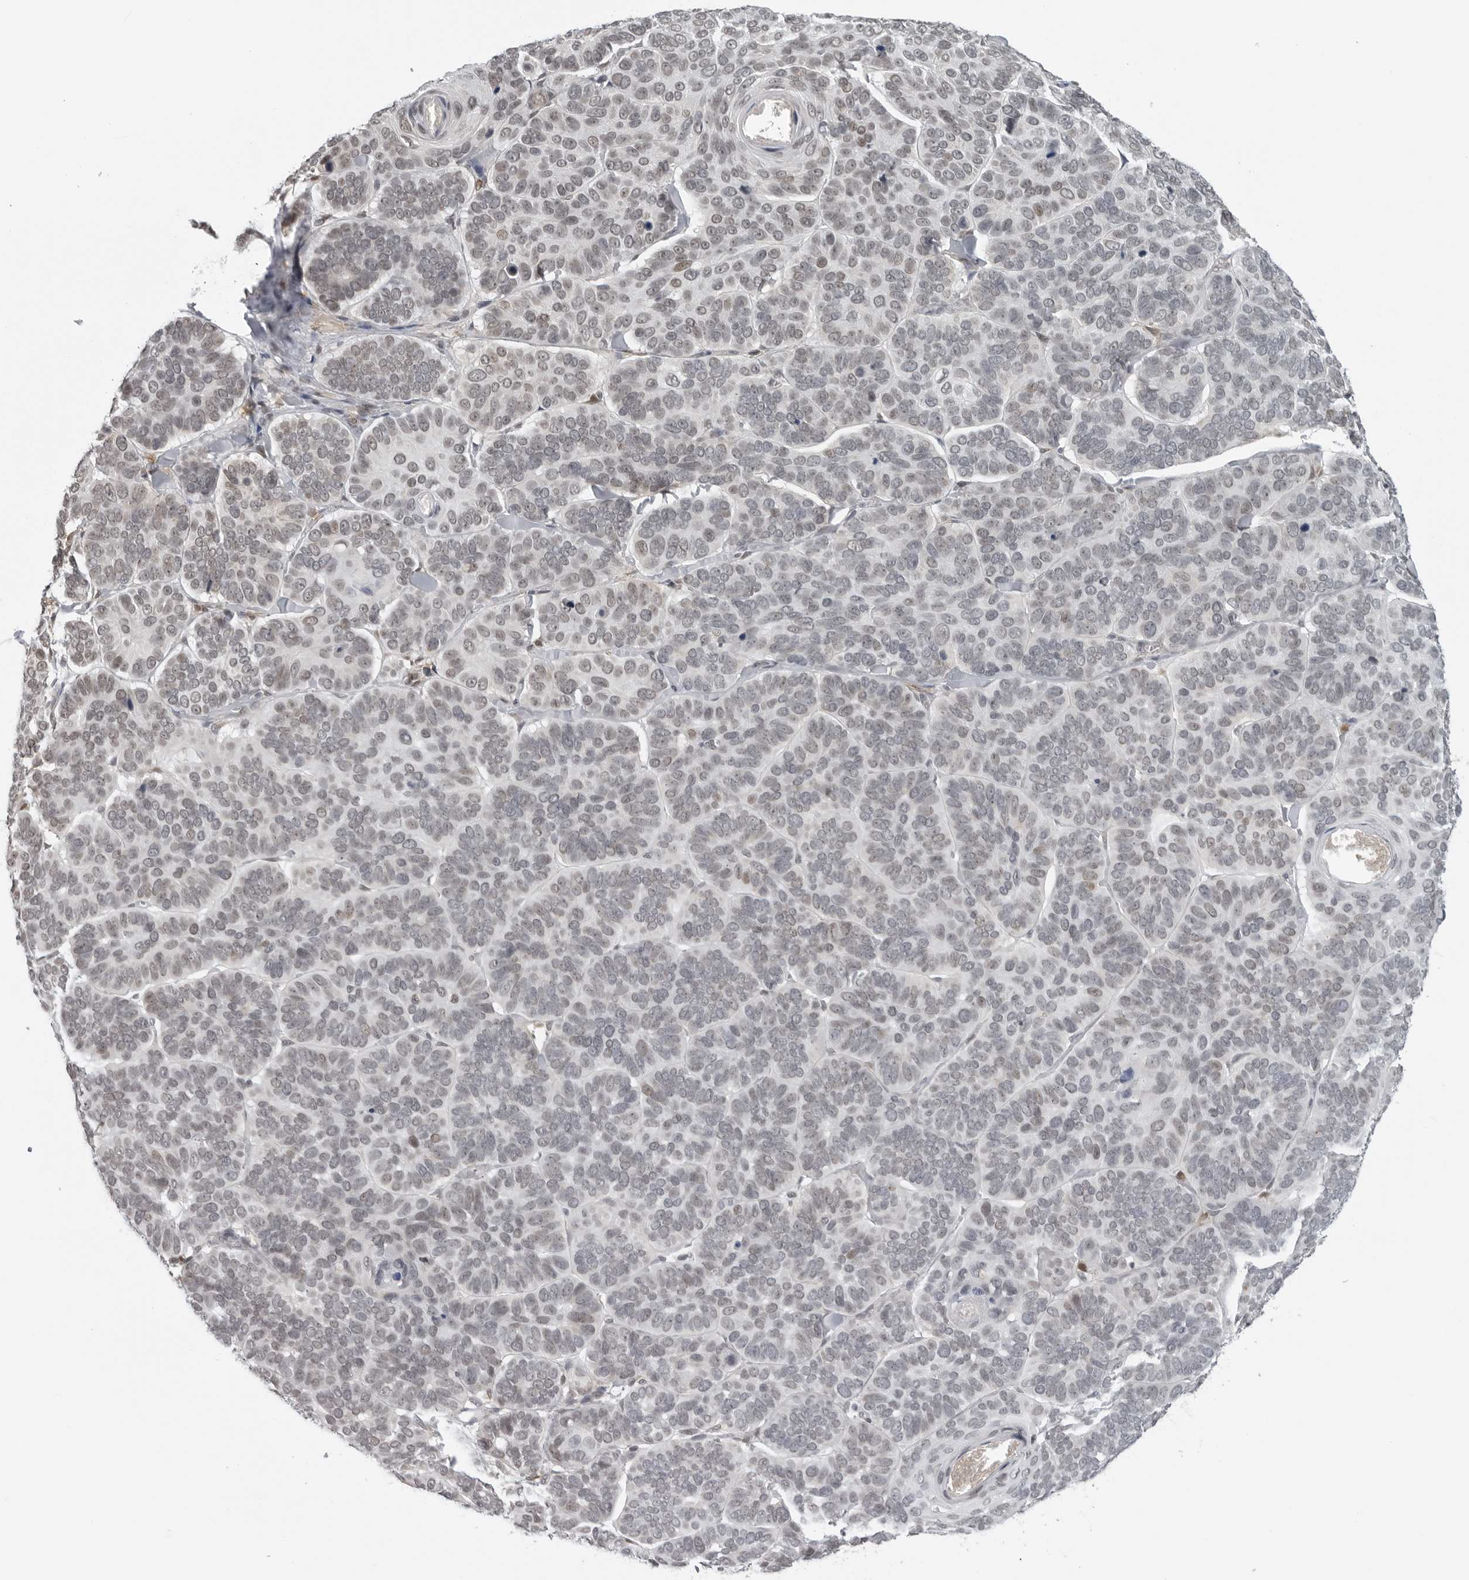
{"staining": {"intensity": "weak", "quantity": "<25%", "location": "nuclear"}, "tissue": "skin cancer", "cell_type": "Tumor cells", "image_type": "cancer", "snomed": [{"axis": "morphology", "description": "Basal cell carcinoma"}, {"axis": "topography", "description": "Skin"}], "caption": "Tumor cells are negative for brown protein staining in skin basal cell carcinoma.", "gene": "MAF", "patient": {"sex": "male", "age": 62}}